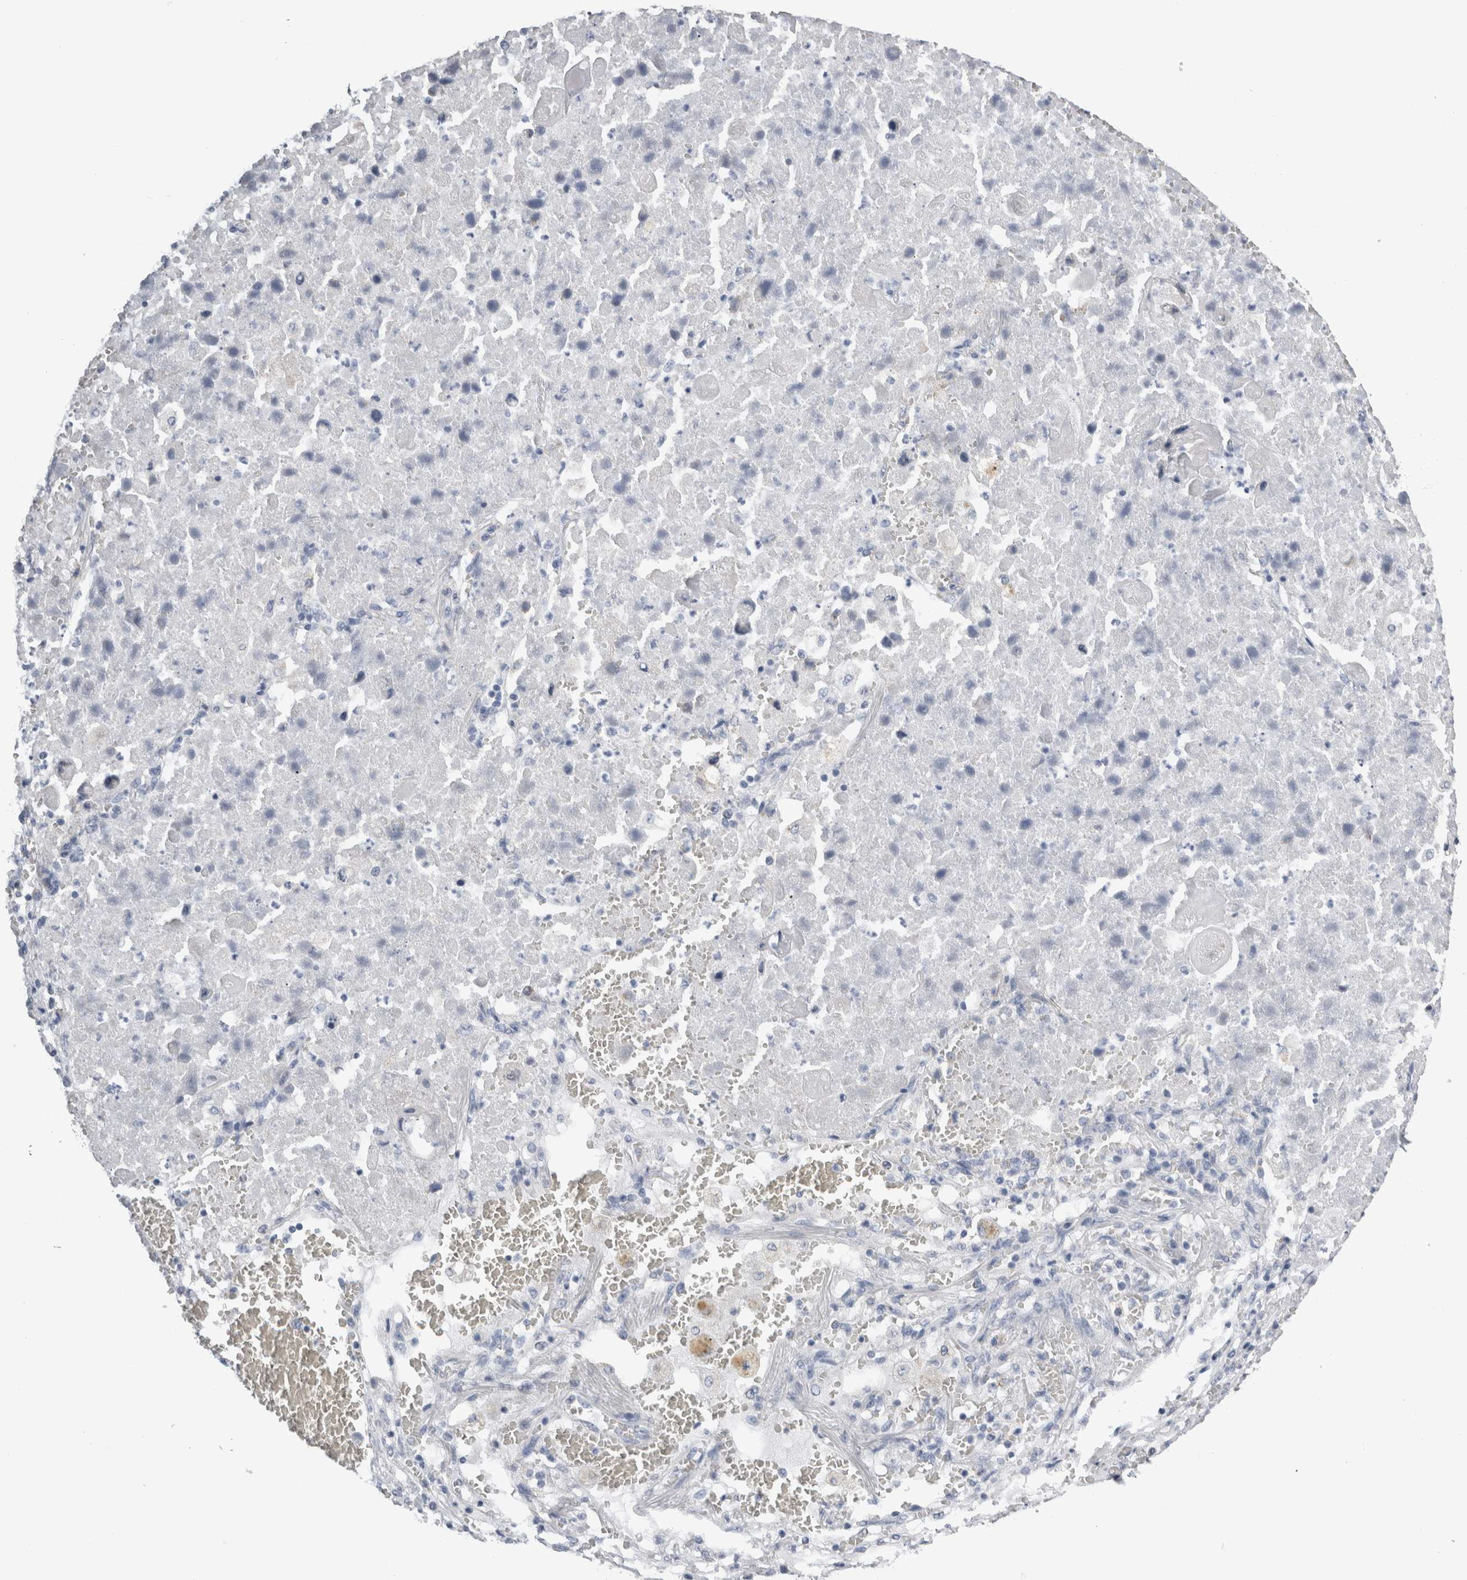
{"staining": {"intensity": "negative", "quantity": "none", "location": "none"}, "tissue": "lung cancer", "cell_type": "Tumor cells", "image_type": "cancer", "snomed": [{"axis": "morphology", "description": "Squamous cell carcinoma, NOS"}, {"axis": "topography", "description": "Lung"}], "caption": "Human squamous cell carcinoma (lung) stained for a protein using immunohistochemistry exhibits no positivity in tumor cells.", "gene": "DHRS4", "patient": {"sex": "male", "age": 61}}